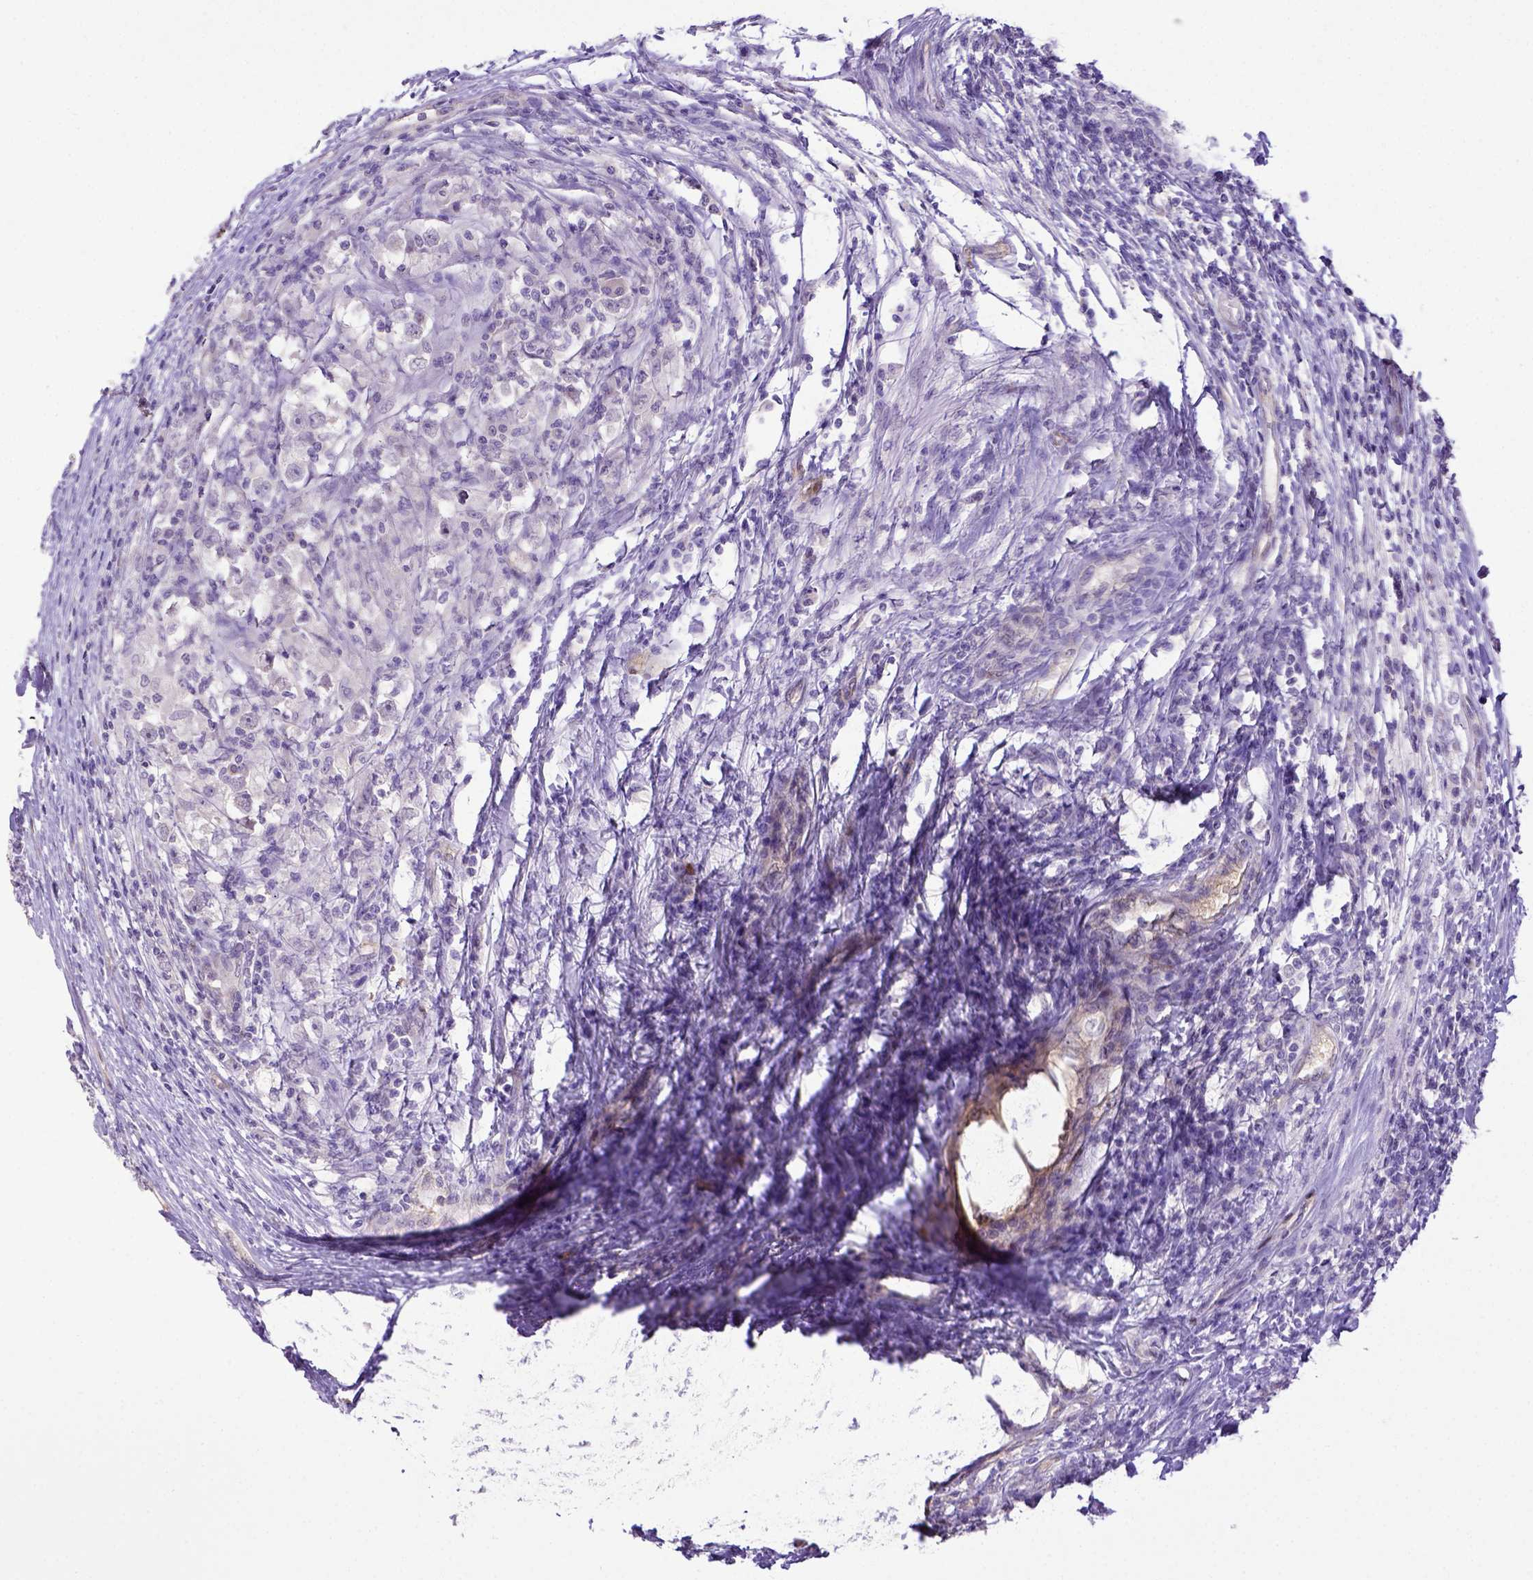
{"staining": {"intensity": "negative", "quantity": "none", "location": "none"}, "tissue": "testis cancer", "cell_type": "Tumor cells", "image_type": "cancer", "snomed": [{"axis": "morphology", "description": "Seminoma, NOS"}, {"axis": "topography", "description": "Testis"}], "caption": "Histopathology image shows no protein staining in tumor cells of seminoma (testis) tissue. Brightfield microscopy of immunohistochemistry stained with DAB (3,3'-diaminobenzidine) (brown) and hematoxylin (blue), captured at high magnification.", "gene": "BTN1A1", "patient": {"sex": "male", "age": 33}}